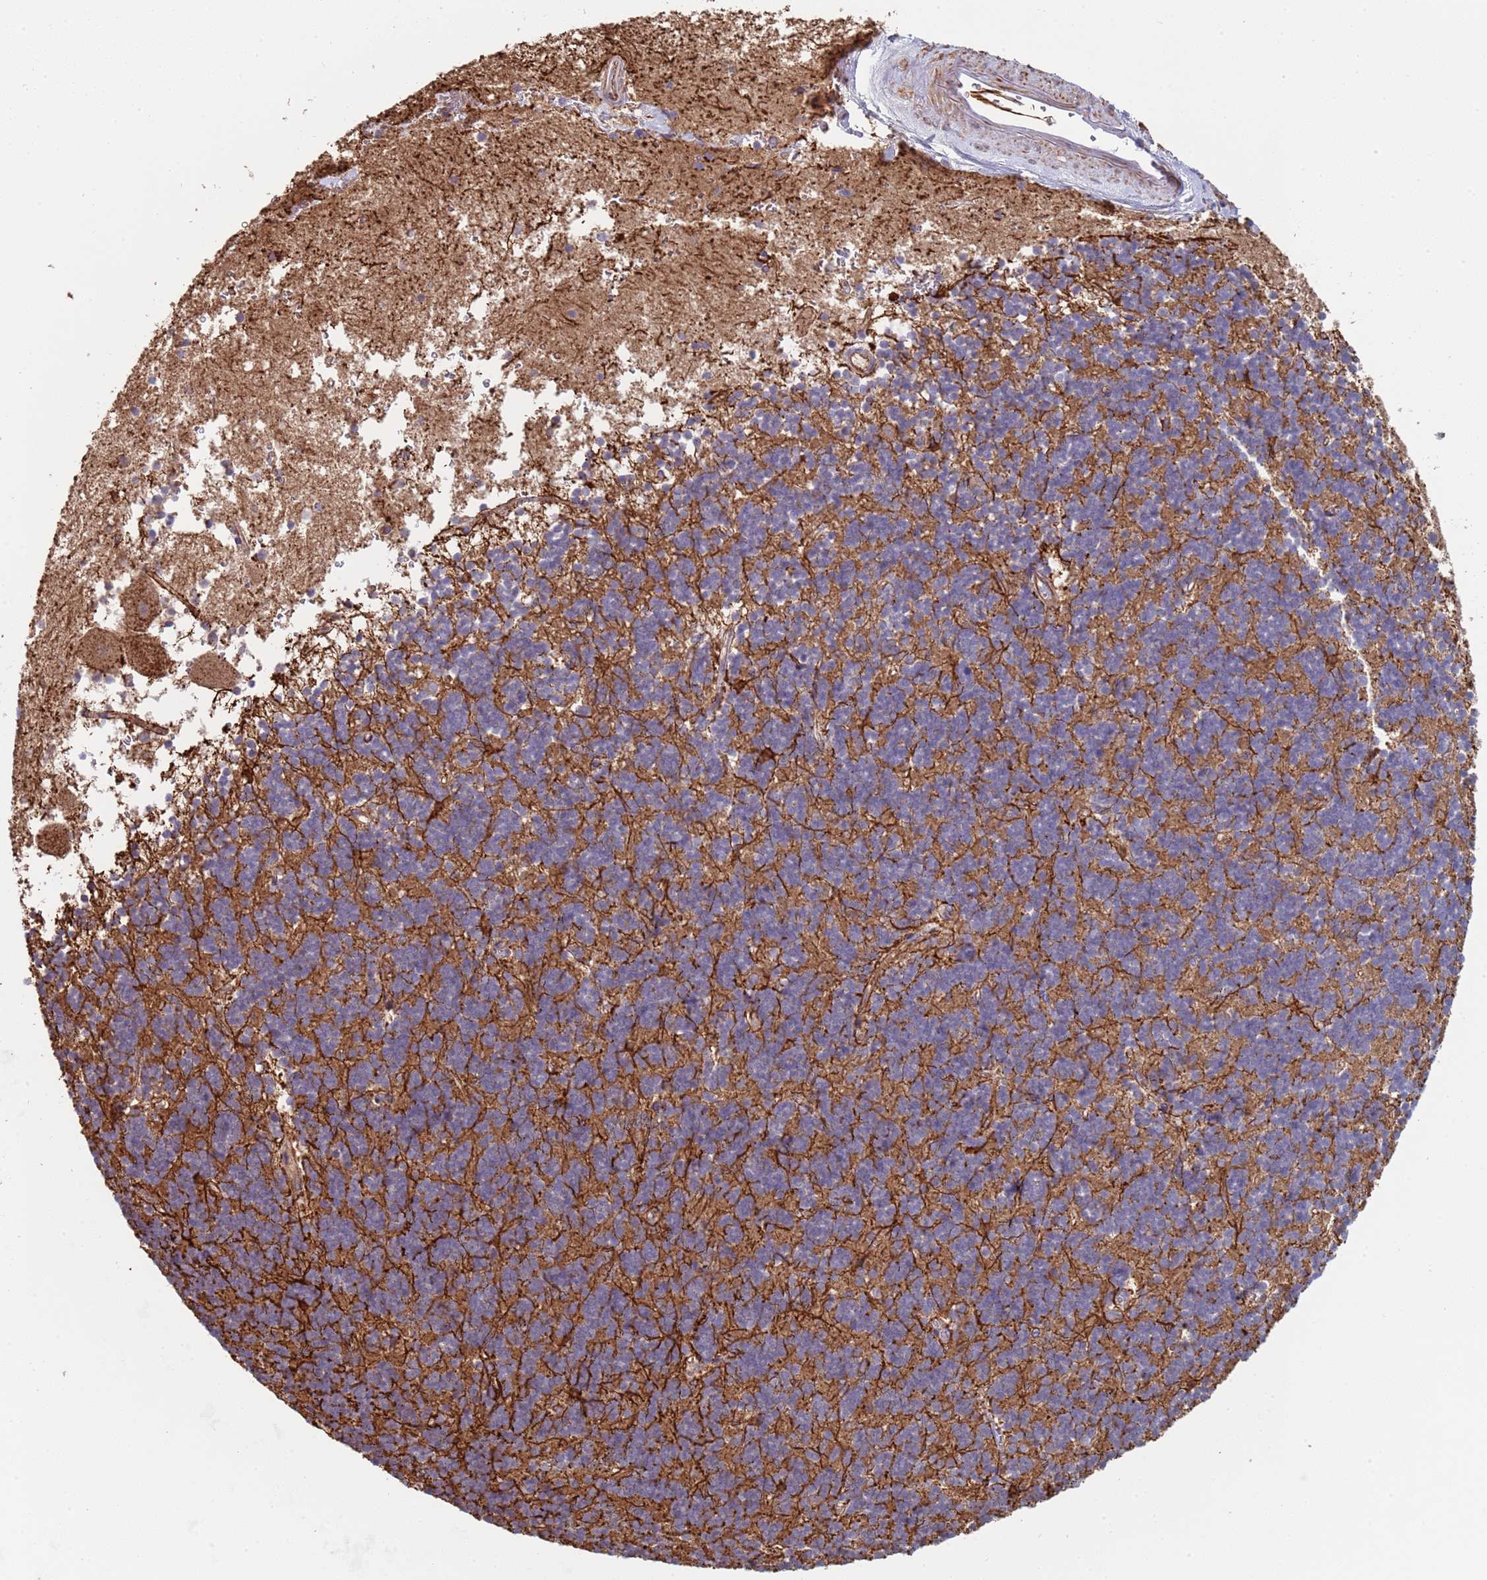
{"staining": {"intensity": "moderate", "quantity": "25%-75%", "location": "cytoplasmic/membranous"}, "tissue": "cerebellum", "cell_type": "Cells in granular layer", "image_type": "normal", "snomed": [{"axis": "morphology", "description": "Normal tissue, NOS"}, {"axis": "topography", "description": "Cerebellum"}], "caption": "Brown immunohistochemical staining in benign human cerebellum shows moderate cytoplasmic/membranous positivity in about 25%-75% of cells in granular layer.", "gene": "NUDT12", "patient": {"sex": "male", "age": 54}}